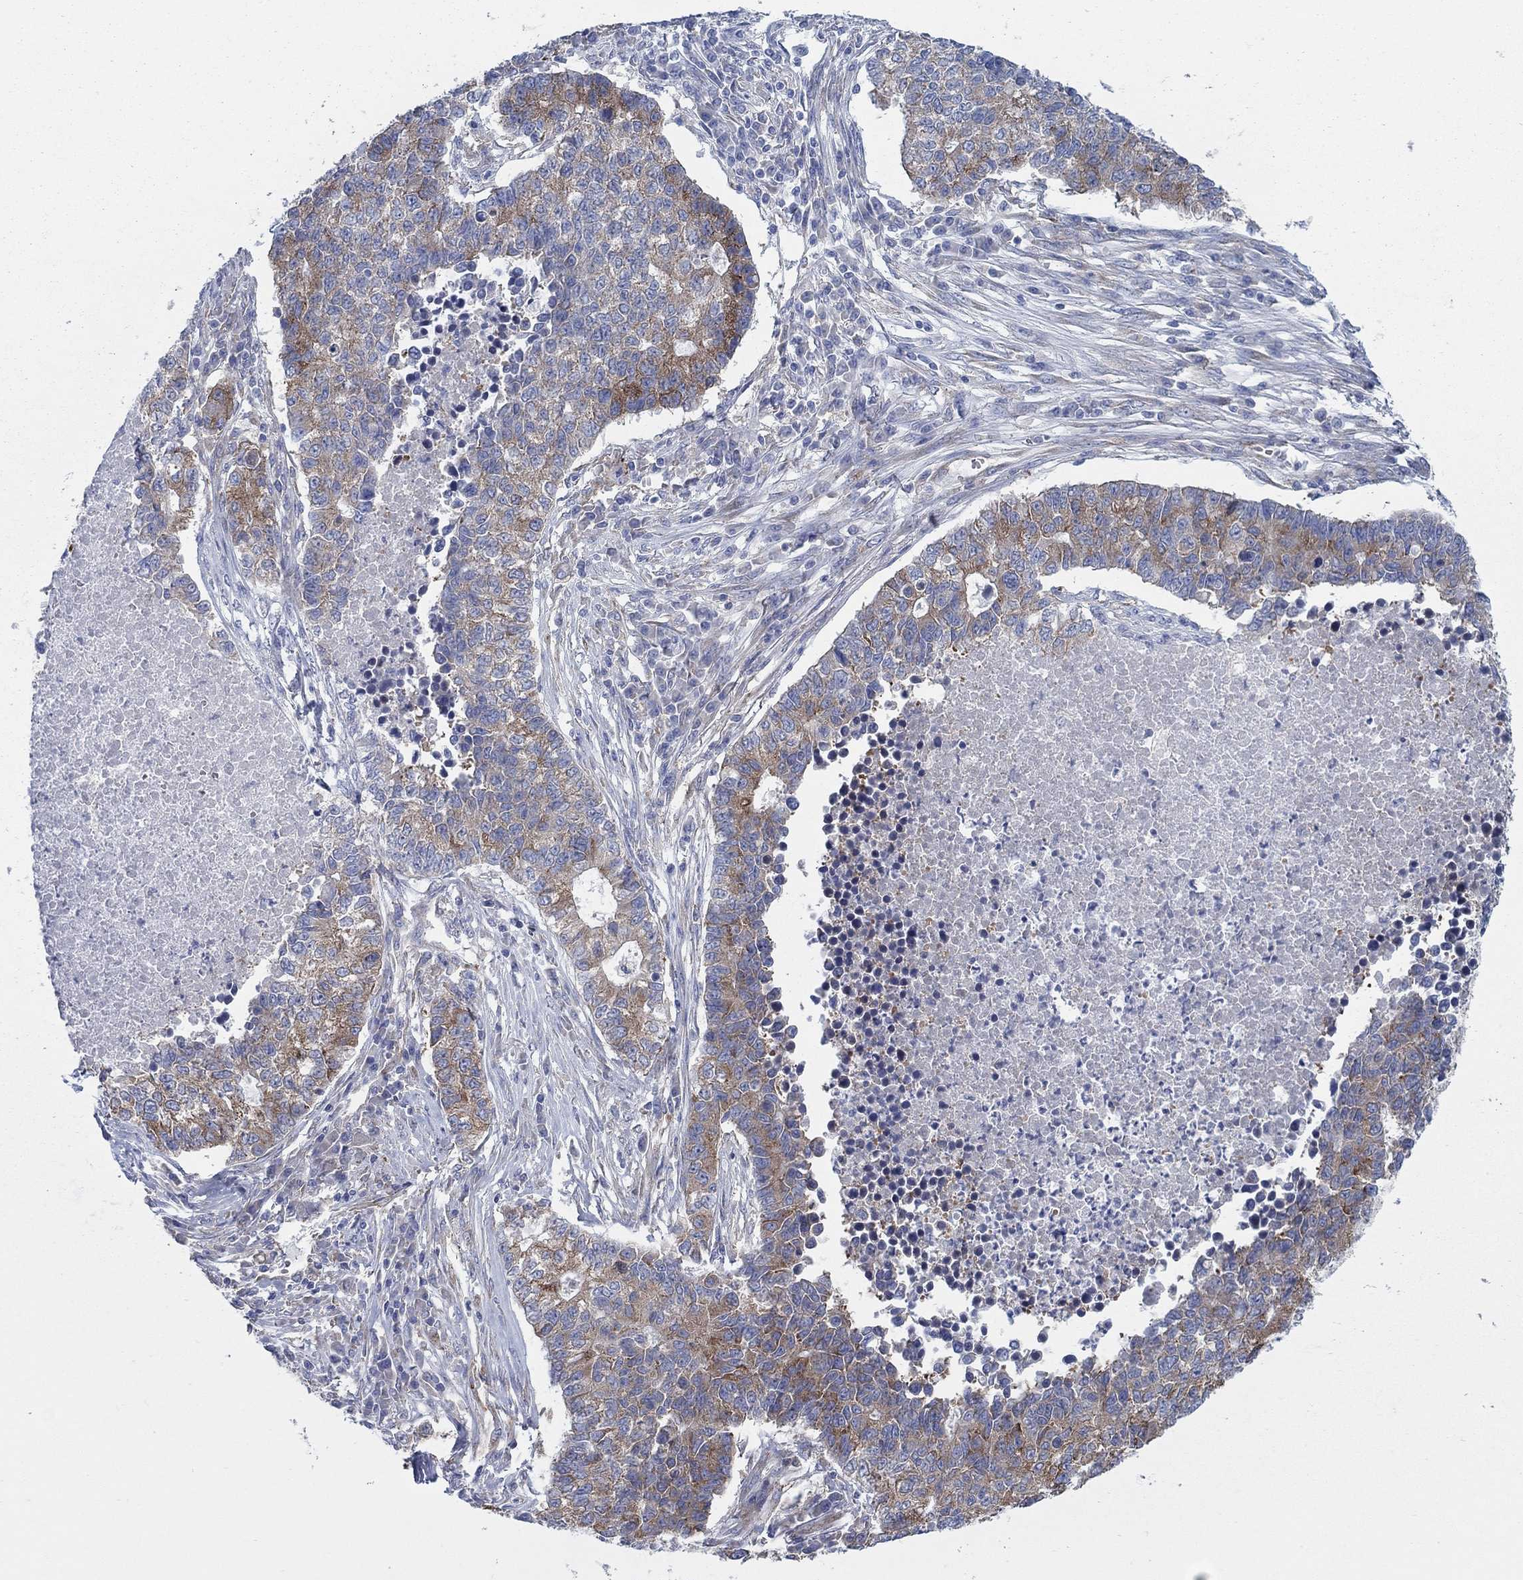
{"staining": {"intensity": "strong", "quantity": "<25%", "location": "cytoplasmic/membranous"}, "tissue": "lung cancer", "cell_type": "Tumor cells", "image_type": "cancer", "snomed": [{"axis": "morphology", "description": "Adenocarcinoma, NOS"}, {"axis": "topography", "description": "Lung"}], "caption": "The photomicrograph reveals immunohistochemical staining of lung adenocarcinoma. There is strong cytoplasmic/membranous staining is identified in approximately <25% of tumor cells. Using DAB (3,3'-diaminobenzidine) (brown) and hematoxylin (blue) stains, captured at high magnification using brightfield microscopy.", "gene": "TMEM59", "patient": {"sex": "male", "age": 57}}